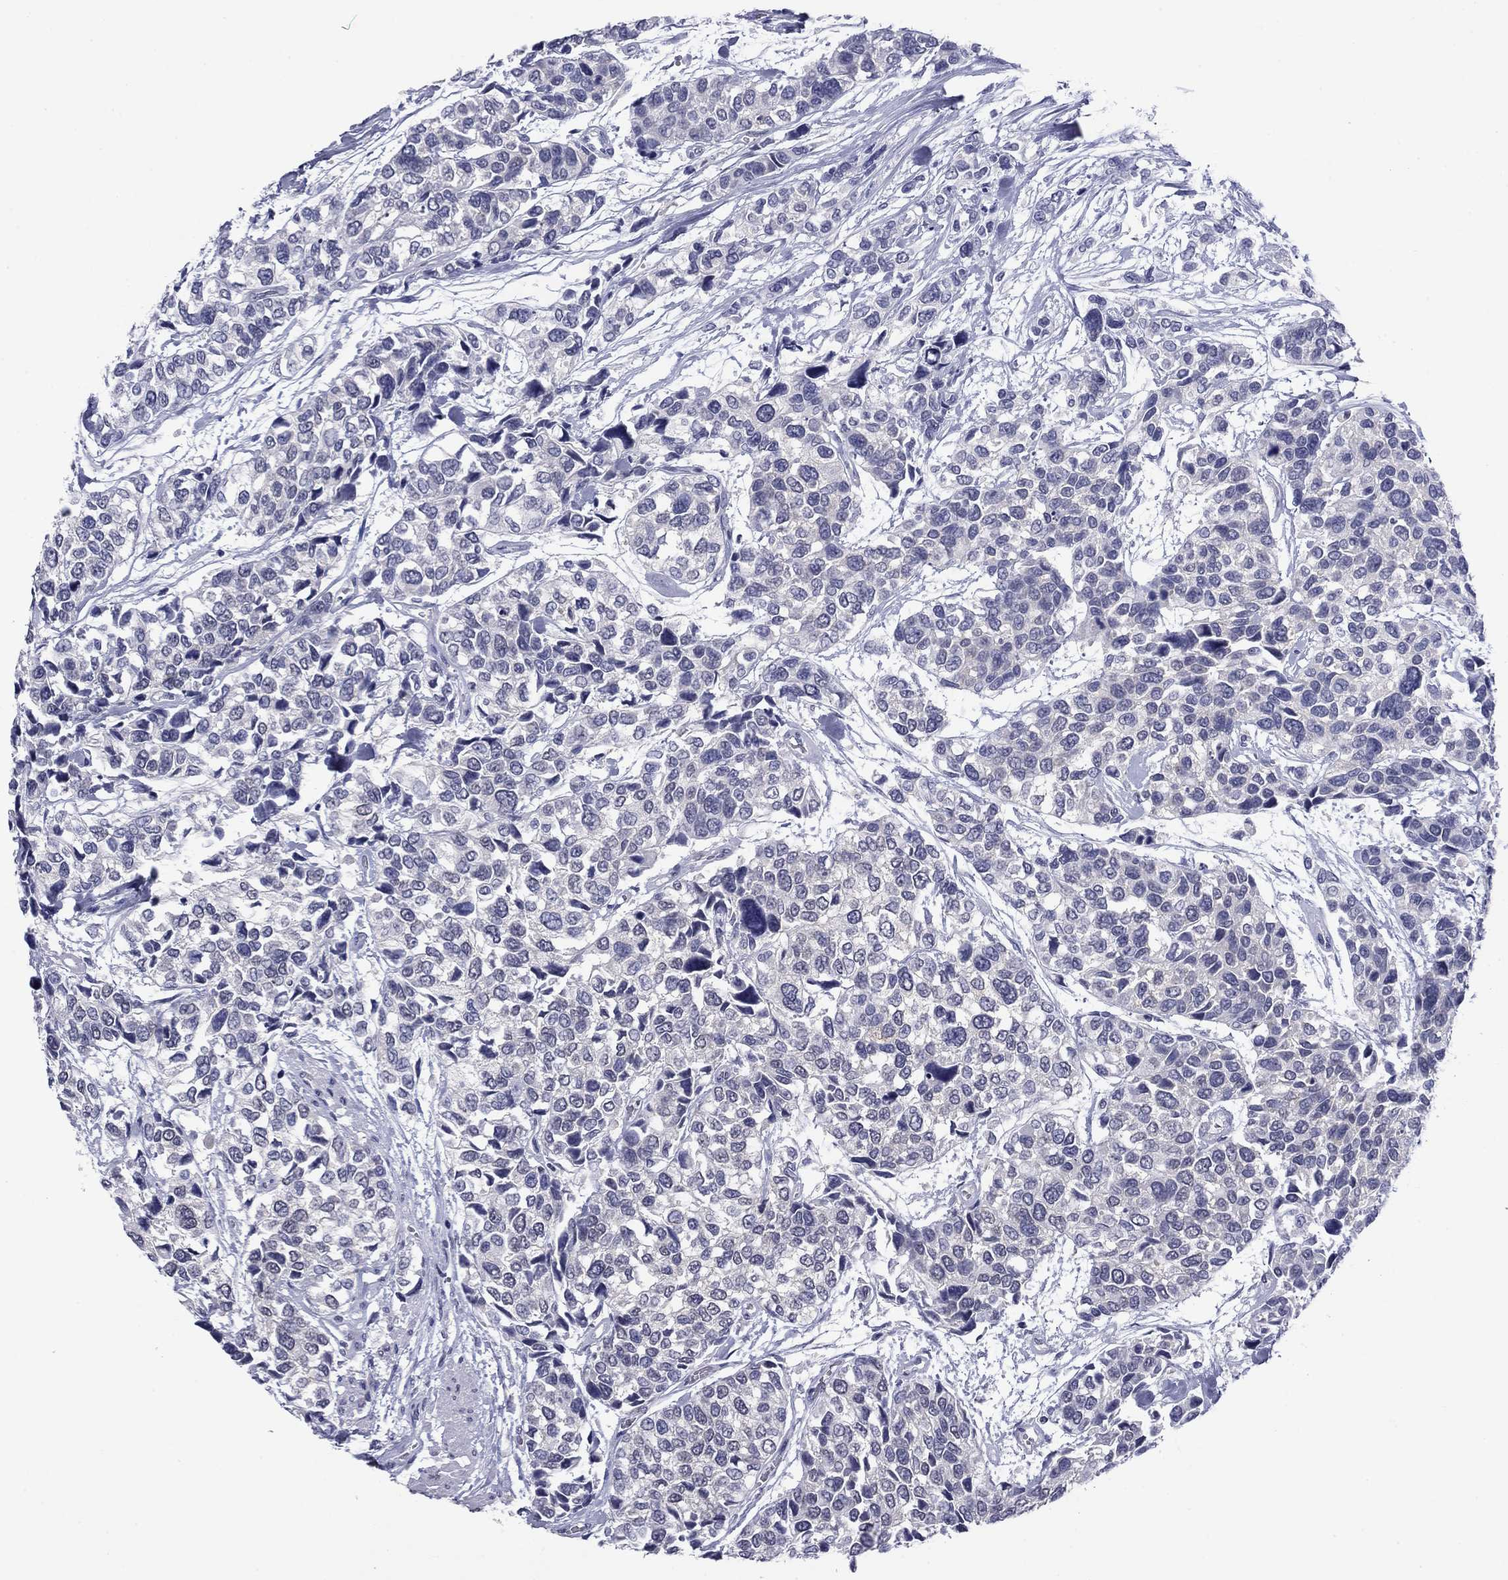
{"staining": {"intensity": "negative", "quantity": "none", "location": "none"}, "tissue": "urothelial cancer", "cell_type": "Tumor cells", "image_type": "cancer", "snomed": [{"axis": "morphology", "description": "Urothelial carcinoma, High grade"}, {"axis": "topography", "description": "Urinary bladder"}], "caption": "Image shows no protein expression in tumor cells of urothelial cancer tissue.", "gene": "HAO1", "patient": {"sex": "male", "age": 77}}